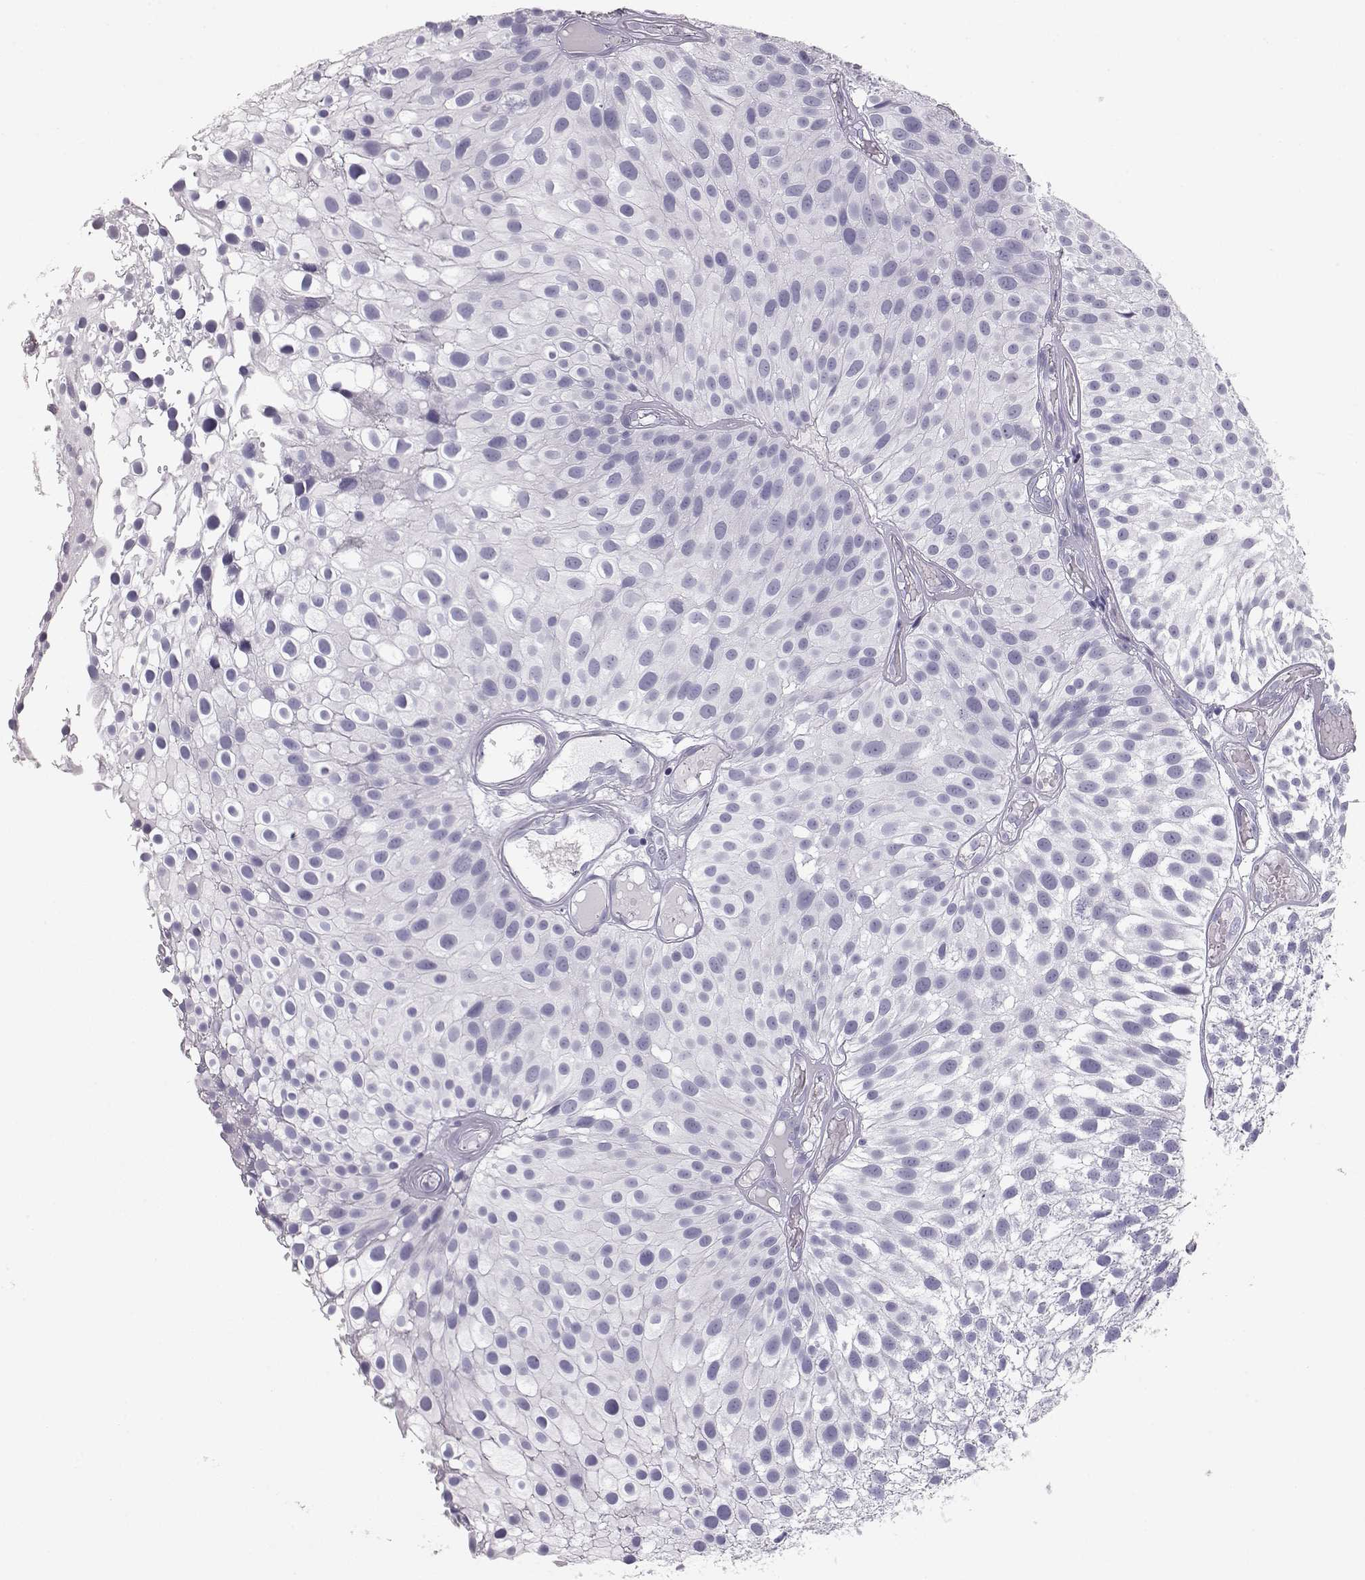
{"staining": {"intensity": "negative", "quantity": "none", "location": "none"}, "tissue": "urothelial cancer", "cell_type": "Tumor cells", "image_type": "cancer", "snomed": [{"axis": "morphology", "description": "Urothelial carcinoma, Low grade"}, {"axis": "topography", "description": "Urinary bladder"}], "caption": "An immunohistochemistry (IHC) image of urothelial carcinoma (low-grade) is shown. There is no staining in tumor cells of urothelial carcinoma (low-grade).", "gene": "MIP", "patient": {"sex": "male", "age": 79}}